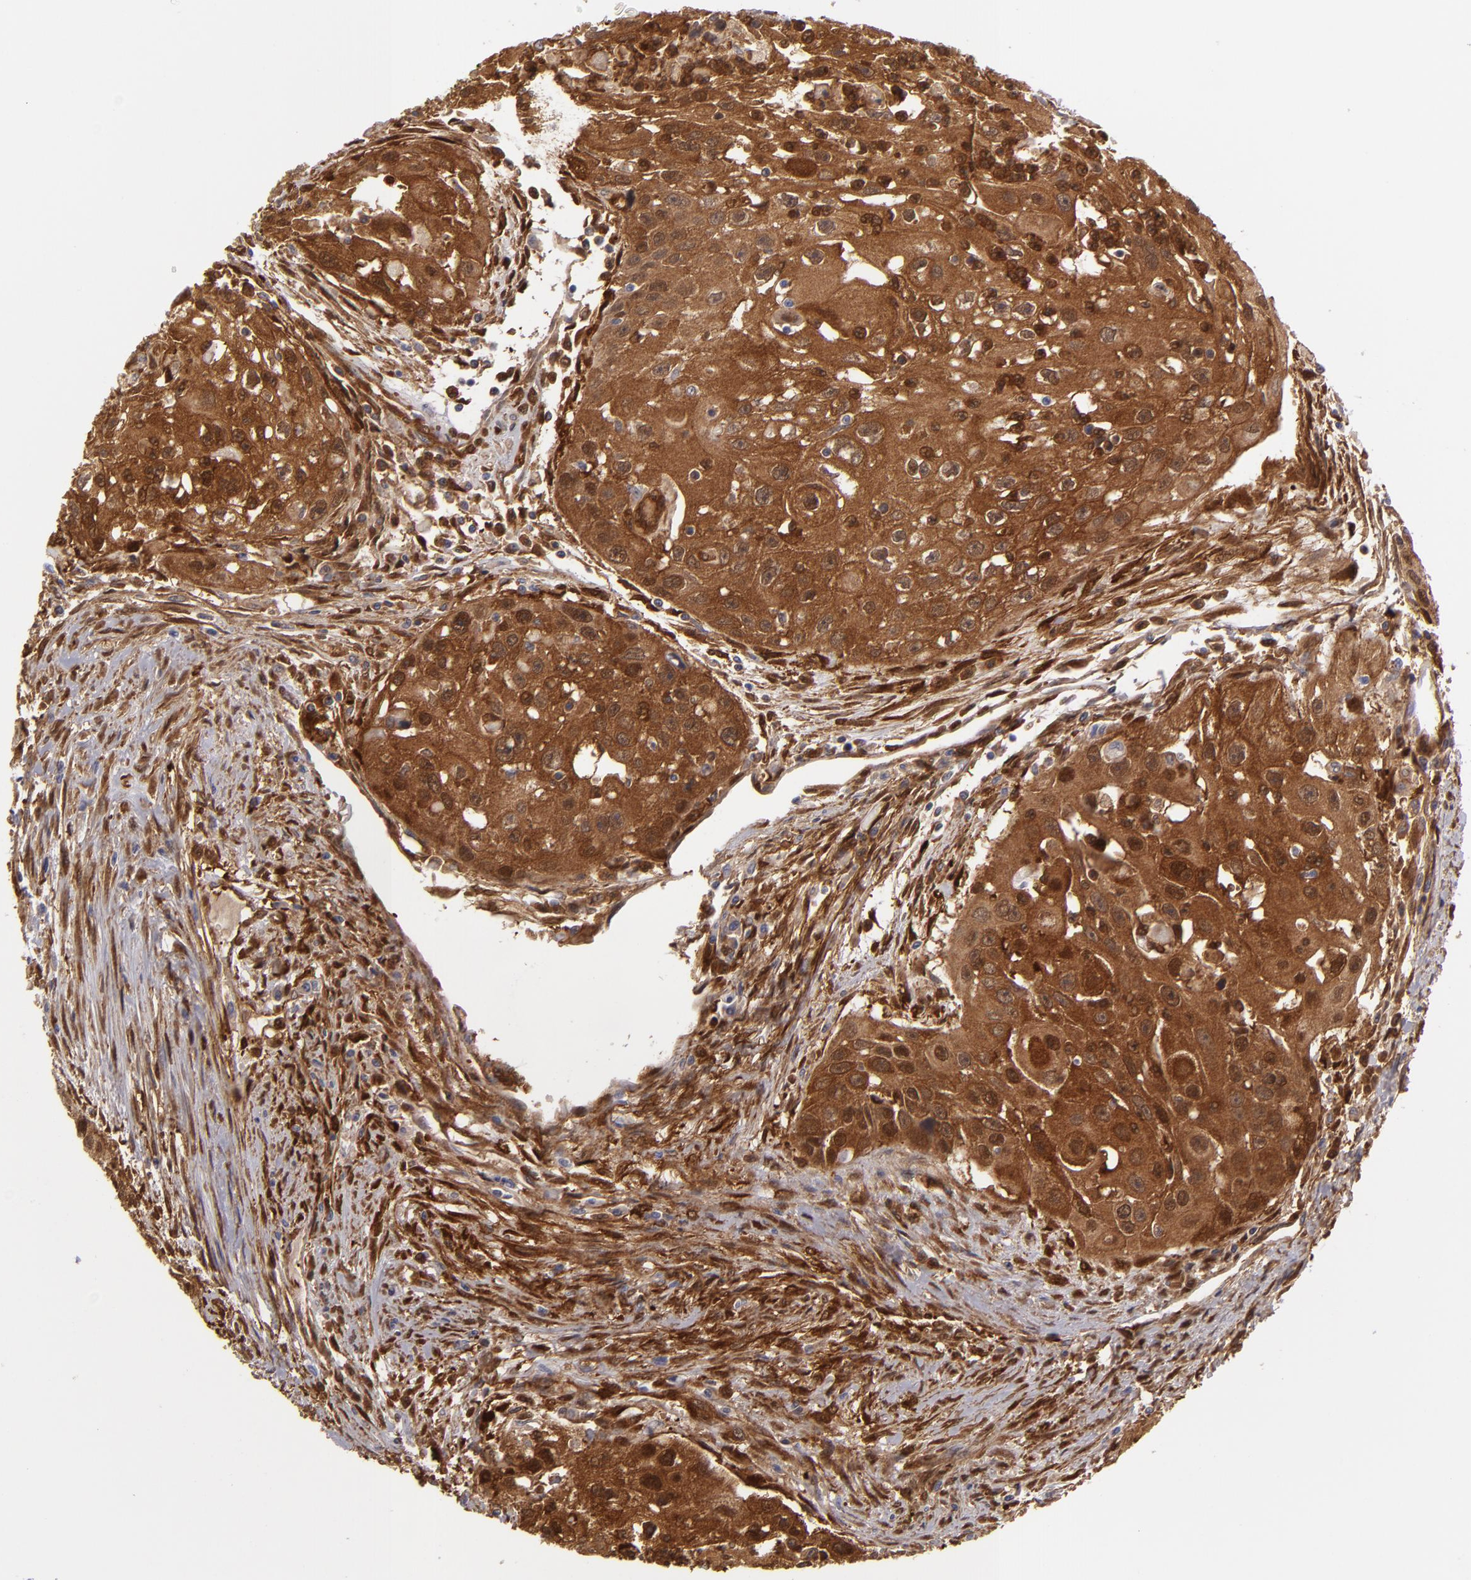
{"staining": {"intensity": "strong", "quantity": ">75%", "location": "cytoplasmic/membranous,nuclear"}, "tissue": "head and neck cancer", "cell_type": "Tumor cells", "image_type": "cancer", "snomed": [{"axis": "morphology", "description": "Squamous cell carcinoma, NOS"}, {"axis": "topography", "description": "Head-Neck"}], "caption": "DAB immunohistochemical staining of human head and neck cancer (squamous cell carcinoma) demonstrates strong cytoplasmic/membranous and nuclear protein positivity in about >75% of tumor cells.", "gene": "VCL", "patient": {"sex": "male", "age": 64}}